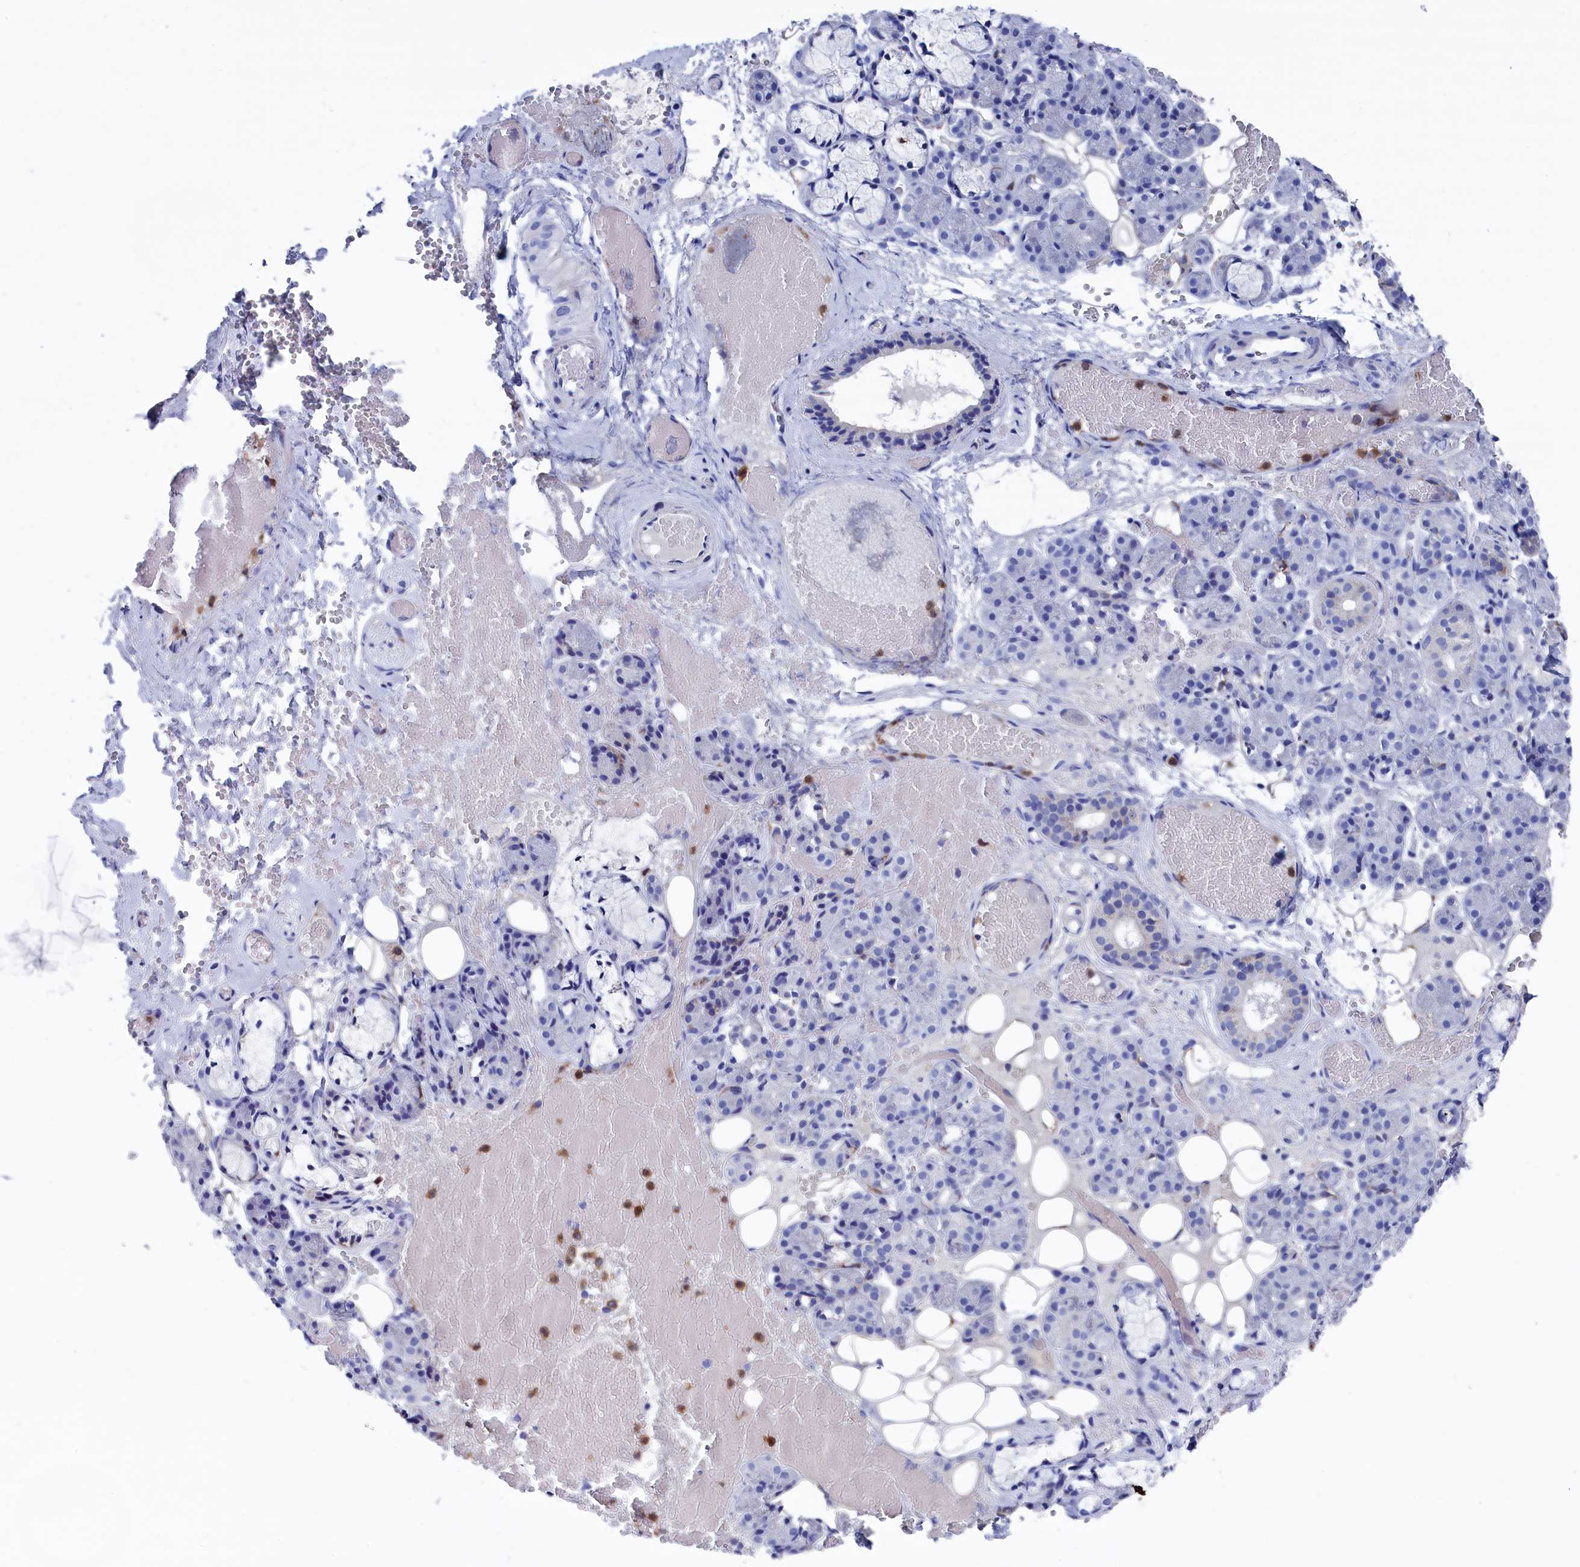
{"staining": {"intensity": "negative", "quantity": "none", "location": "none"}, "tissue": "salivary gland", "cell_type": "Glandular cells", "image_type": "normal", "snomed": [{"axis": "morphology", "description": "Normal tissue, NOS"}, {"axis": "topography", "description": "Salivary gland"}], "caption": "IHC of normal human salivary gland exhibits no expression in glandular cells.", "gene": "TYROBP", "patient": {"sex": "male", "age": 63}}